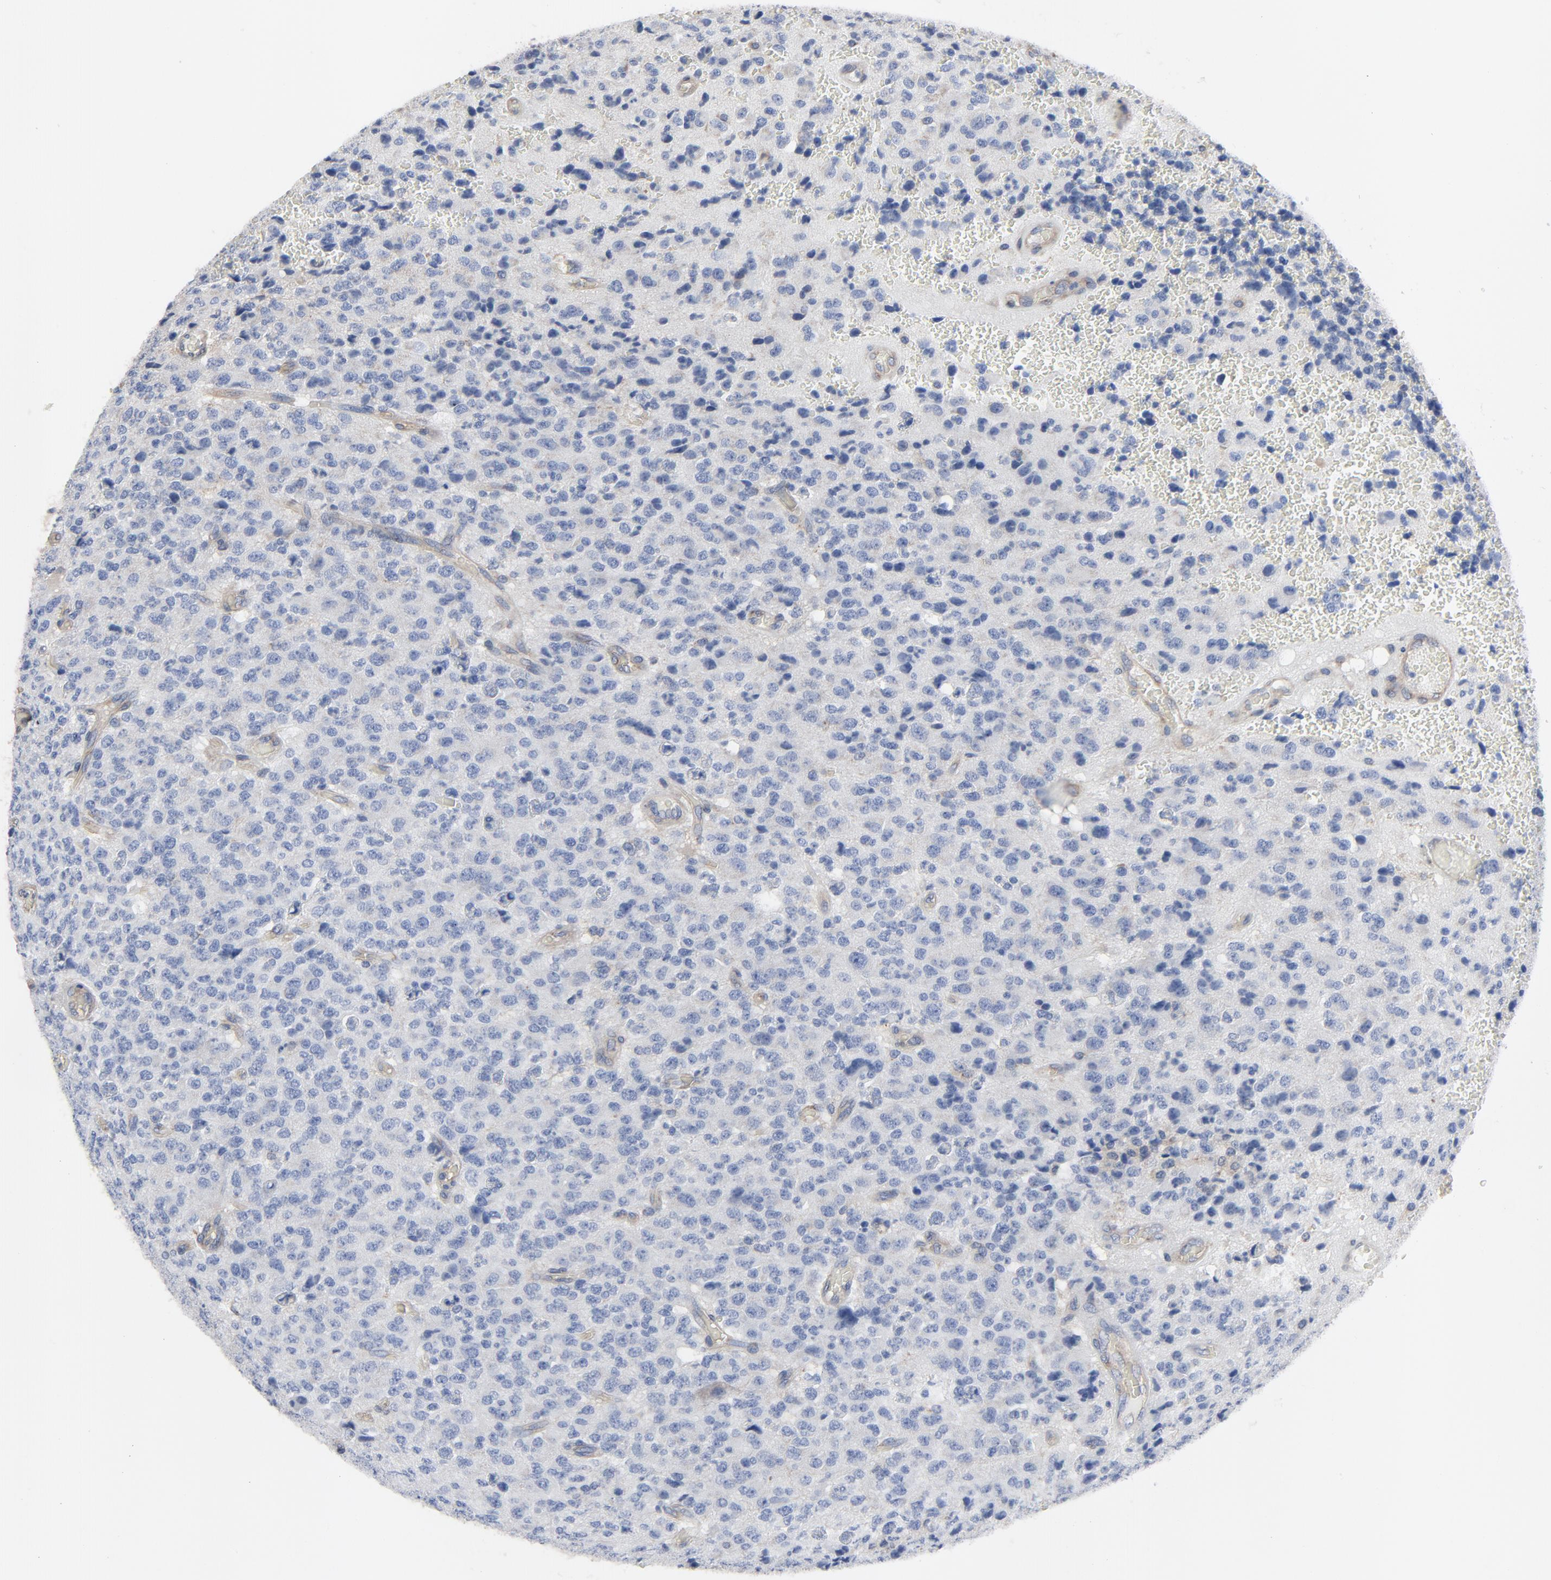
{"staining": {"intensity": "negative", "quantity": "none", "location": "none"}, "tissue": "glioma", "cell_type": "Tumor cells", "image_type": "cancer", "snomed": [{"axis": "morphology", "description": "Glioma, malignant, High grade"}, {"axis": "topography", "description": "pancreas cauda"}], "caption": "Immunohistochemistry (IHC) image of human malignant glioma (high-grade) stained for a protein (brown), which reveals no staining in tumor cells.", "gene": "DYNLT3", "patient": {"sex": "male", "age": 60}}